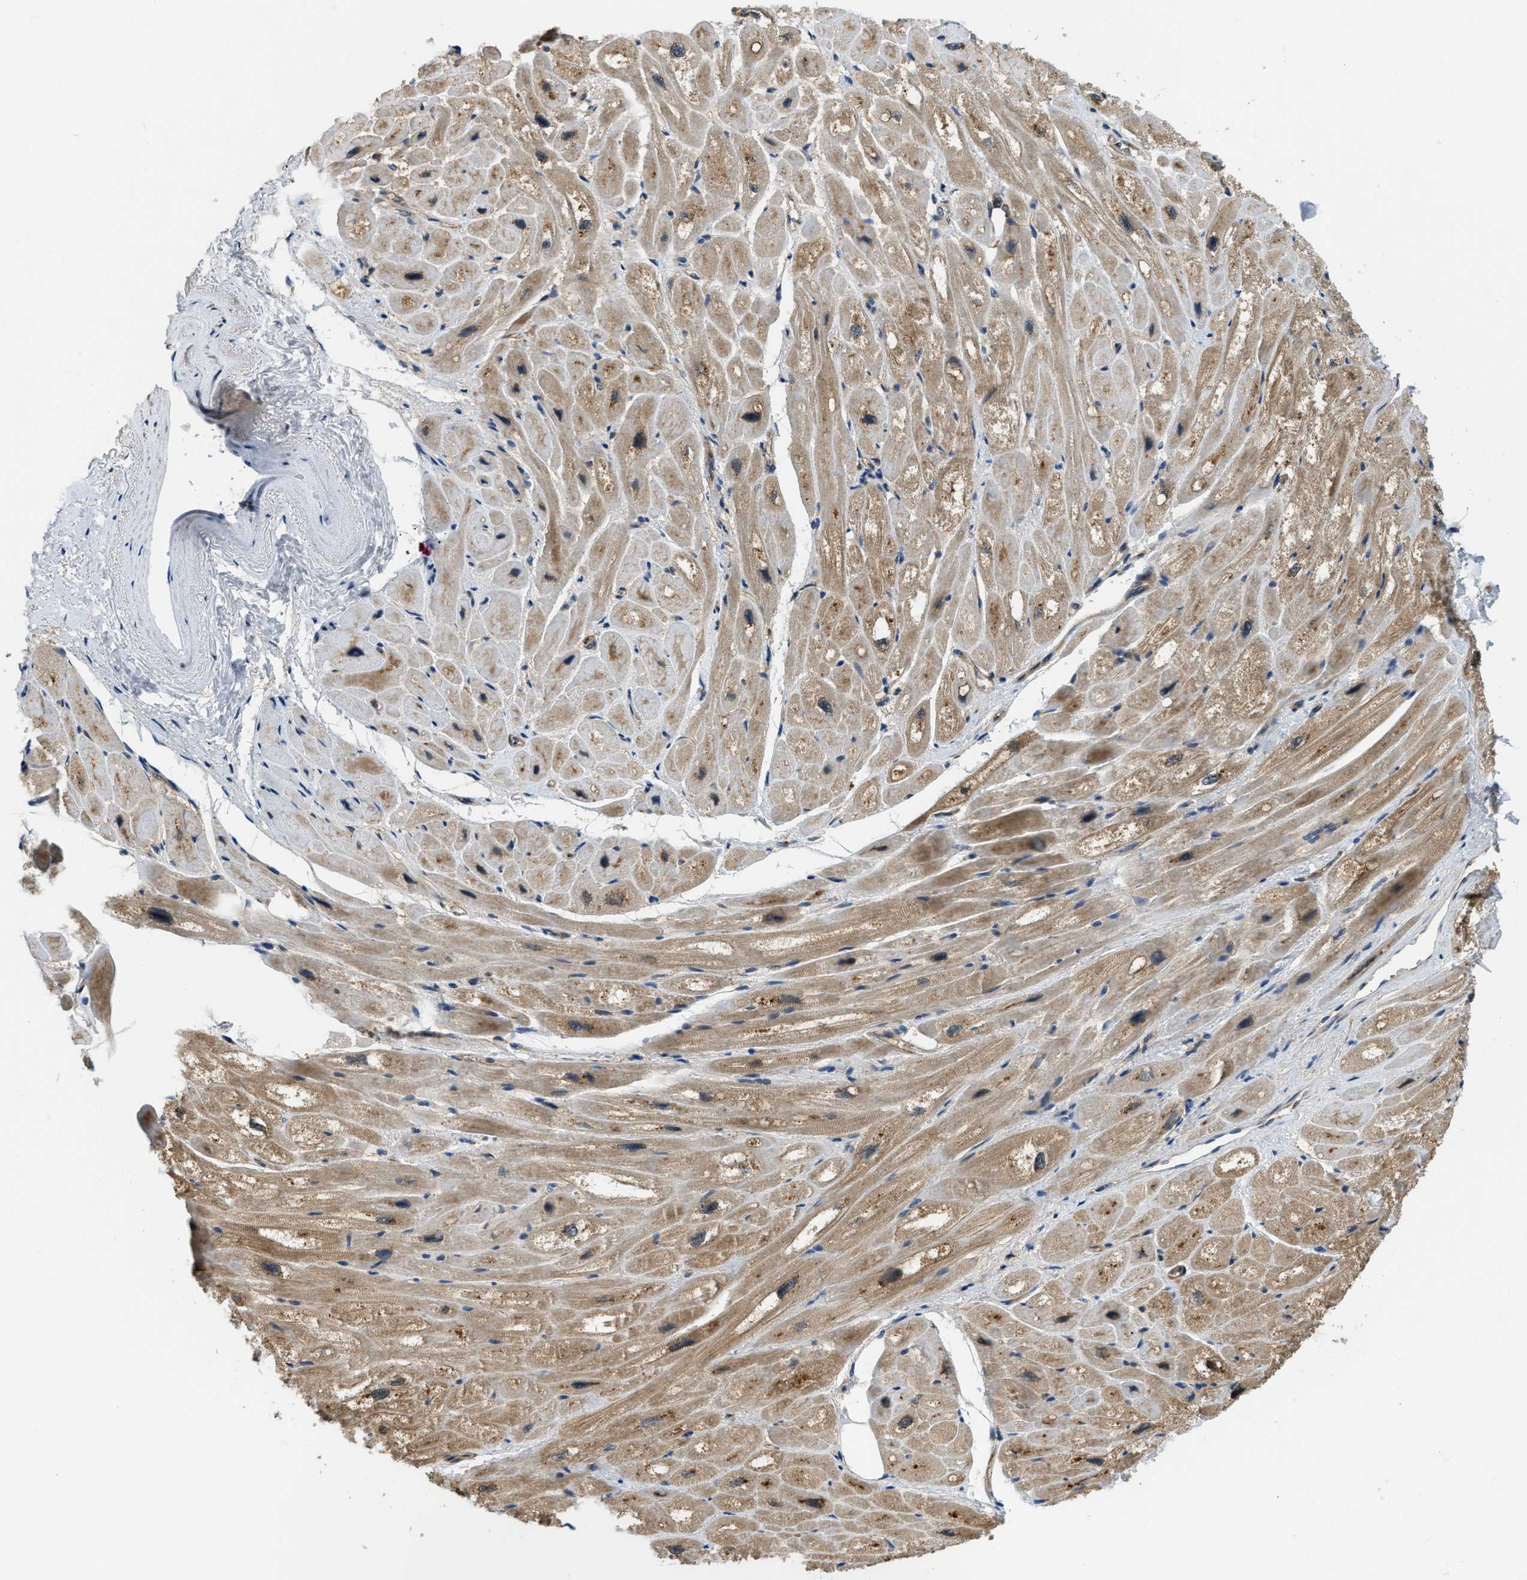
{"staining": {"intensity": "moderate", "quantity": ">75%", "location": "cytoplasmic/membranous"}, "tissue": "heart muscle", "cell_type": "Cardiomyocytes", "image_type": "normal", "snomed": [{"axis": "morphology", "description": "Normal tissue, NOS"}, {"axis": "topography", "description": "Heart"}], "caption": "Human heart muscle stained for a protein (brown) displays moderate cytoplasmic/membranous positive expression in about >75% of cardiomyocytes.", "gene": "STARD3NL", "patient": {"sex": "male", "age": 49}}